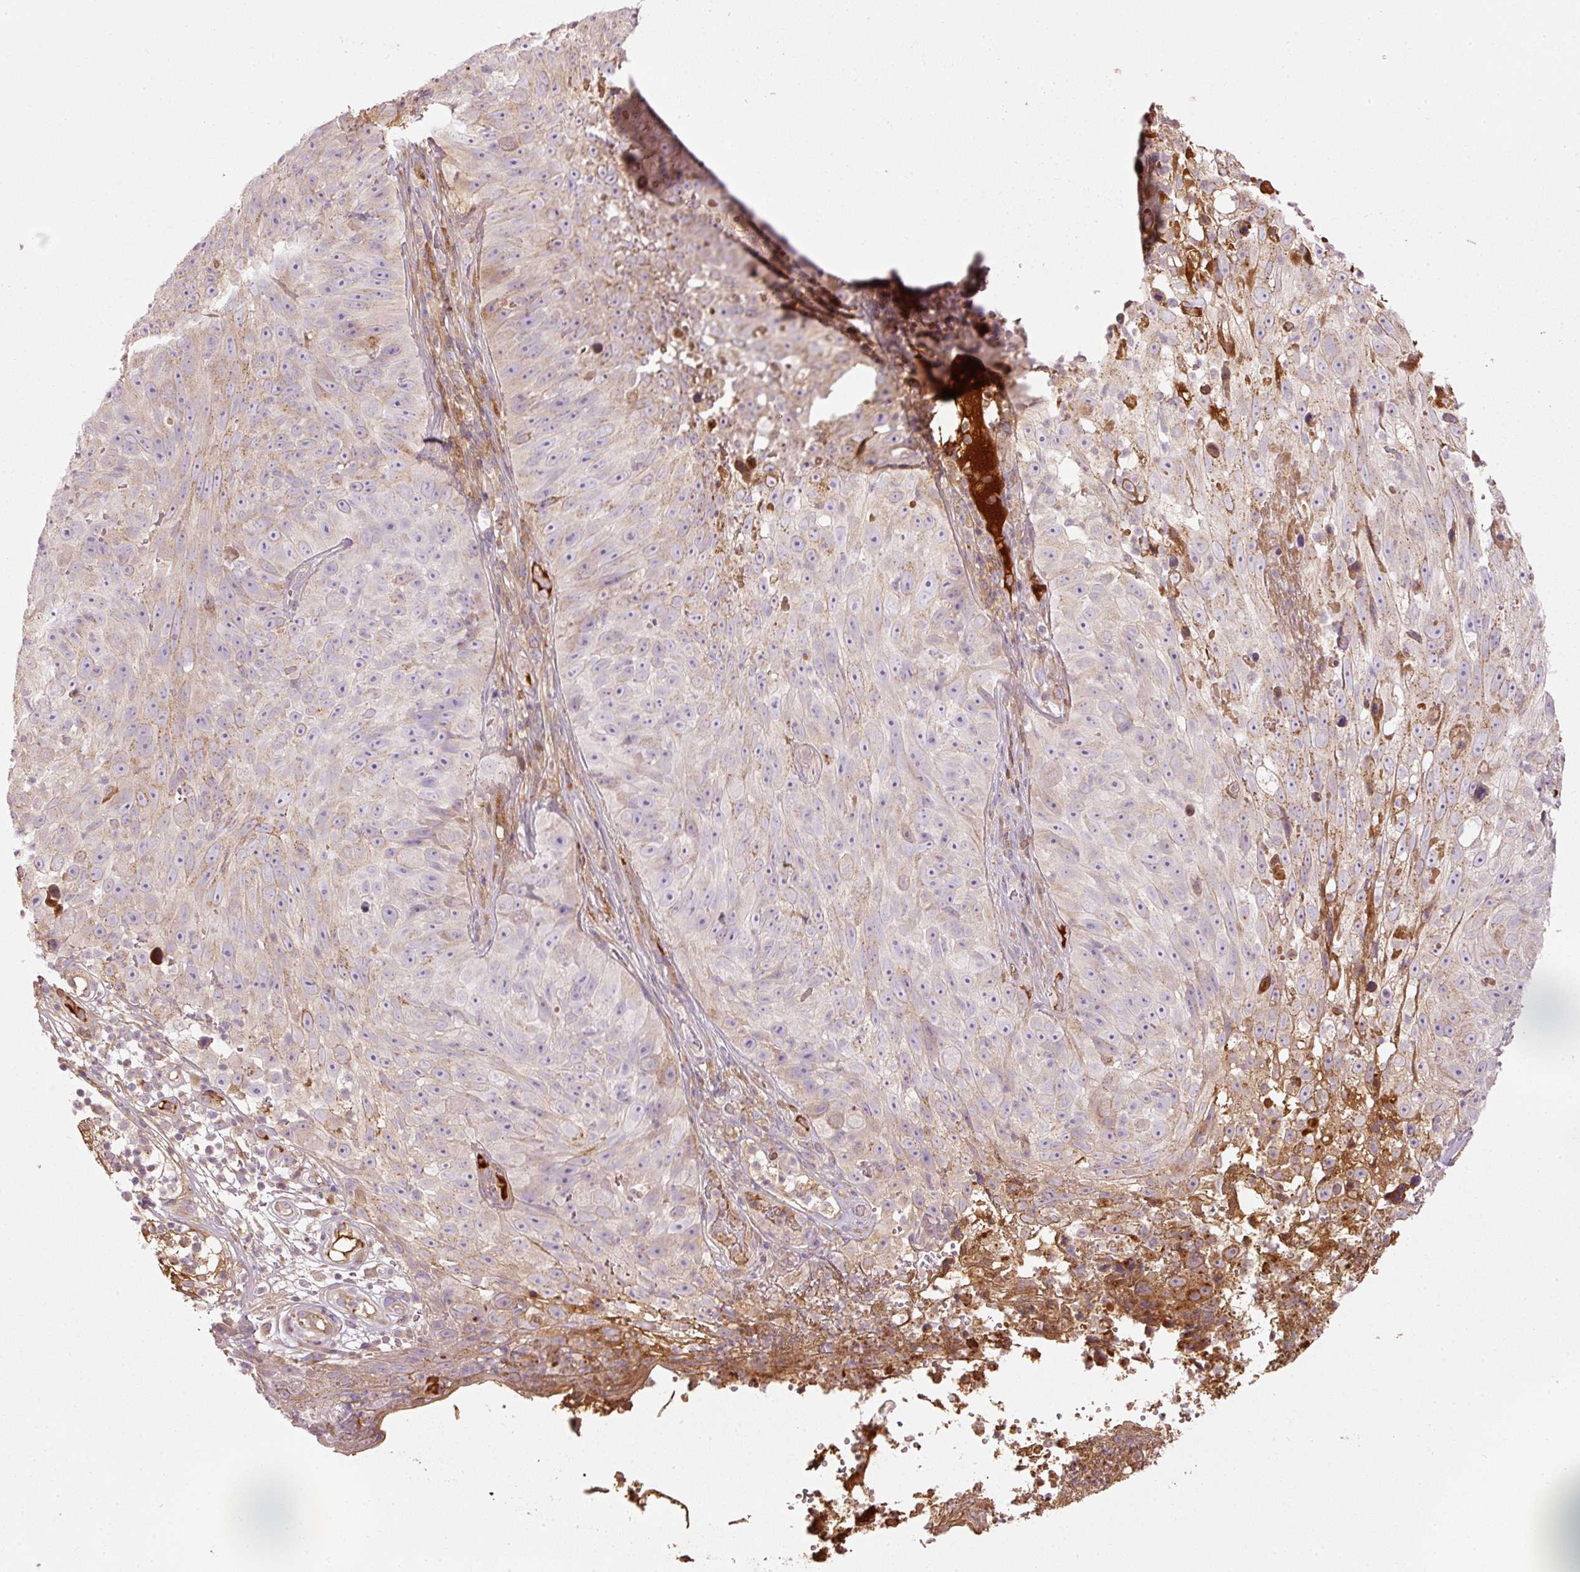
{"staining": {"intensity": "moderate", "quantity": "<25%", "location": "cytoplasmic/membranous"}, "tissue": "skin cancer", "cell_type": "Tumor cells", "image_type": "cancer", "snomed": [{"axis": "morphology", "description": "Squamous cell carcinoma, NOS"}, {"axis": "topography", "description": "Skin"}], "caption": "Skin cancer (squamous cell carcinoma) stained with a brown dye exhibits moderate cytoplasmic/membranous positive positivity in about <25% of tumor cells.", "gene": "SERPING1", "patient": {"sex": "female", "age": 87}}